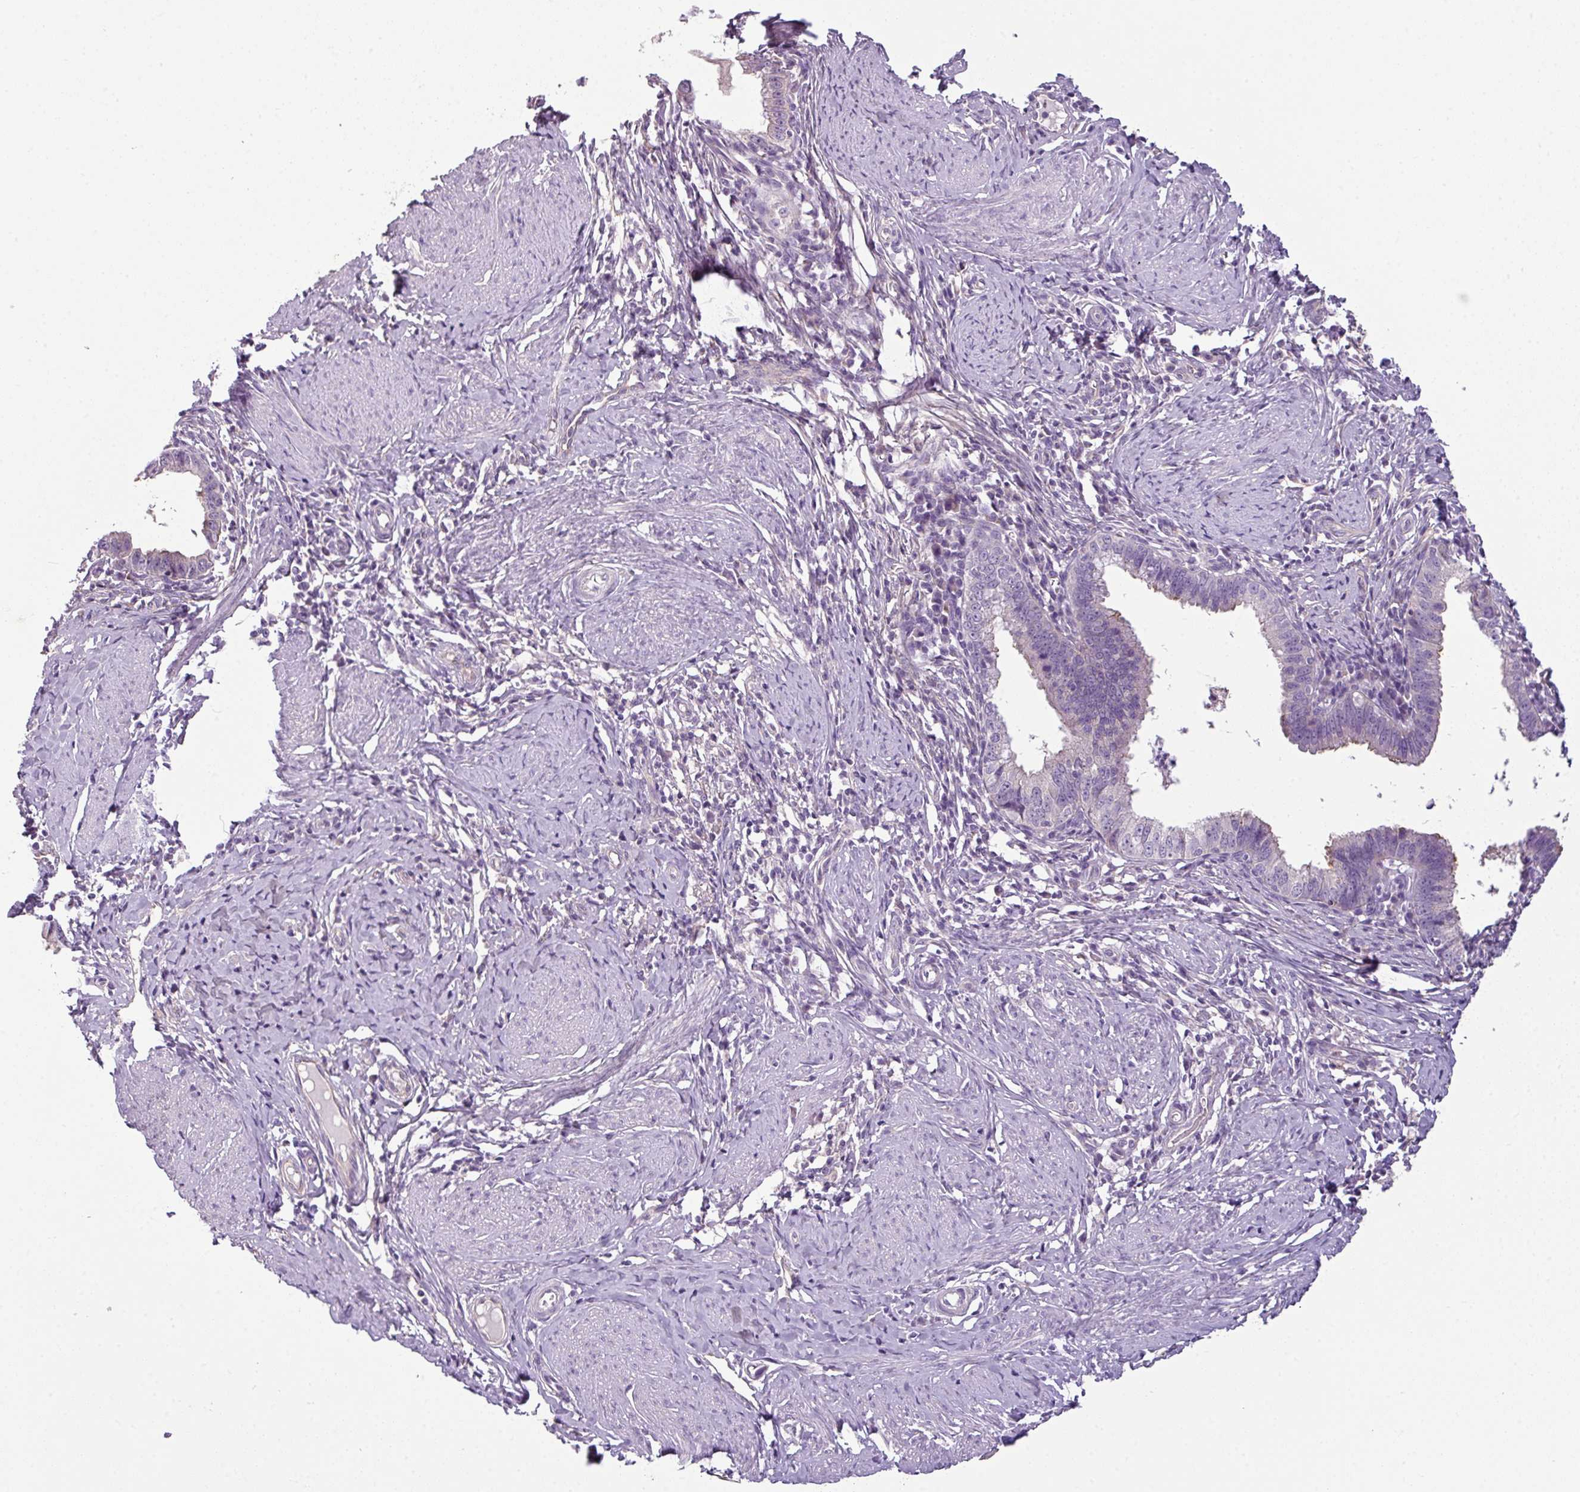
{"staining": {"intensity": "negative", "quantity": "none", "location": "none"}, "tissue": "cervical cancer", "cell_type": "Tumor cells", "image_type": "cancer", "snomed": [{"axis": "morphology", "description": "Adenocarcinoma, NOS"}, {"axis": "topography", "description": "Cervix"}], "caption": "Cervical cancer stained for a protein using immunohistochemistry shows no positivity tumor cells.", "gene": "TMEM178B", "patient": {"sex": "female", "age": 36}}